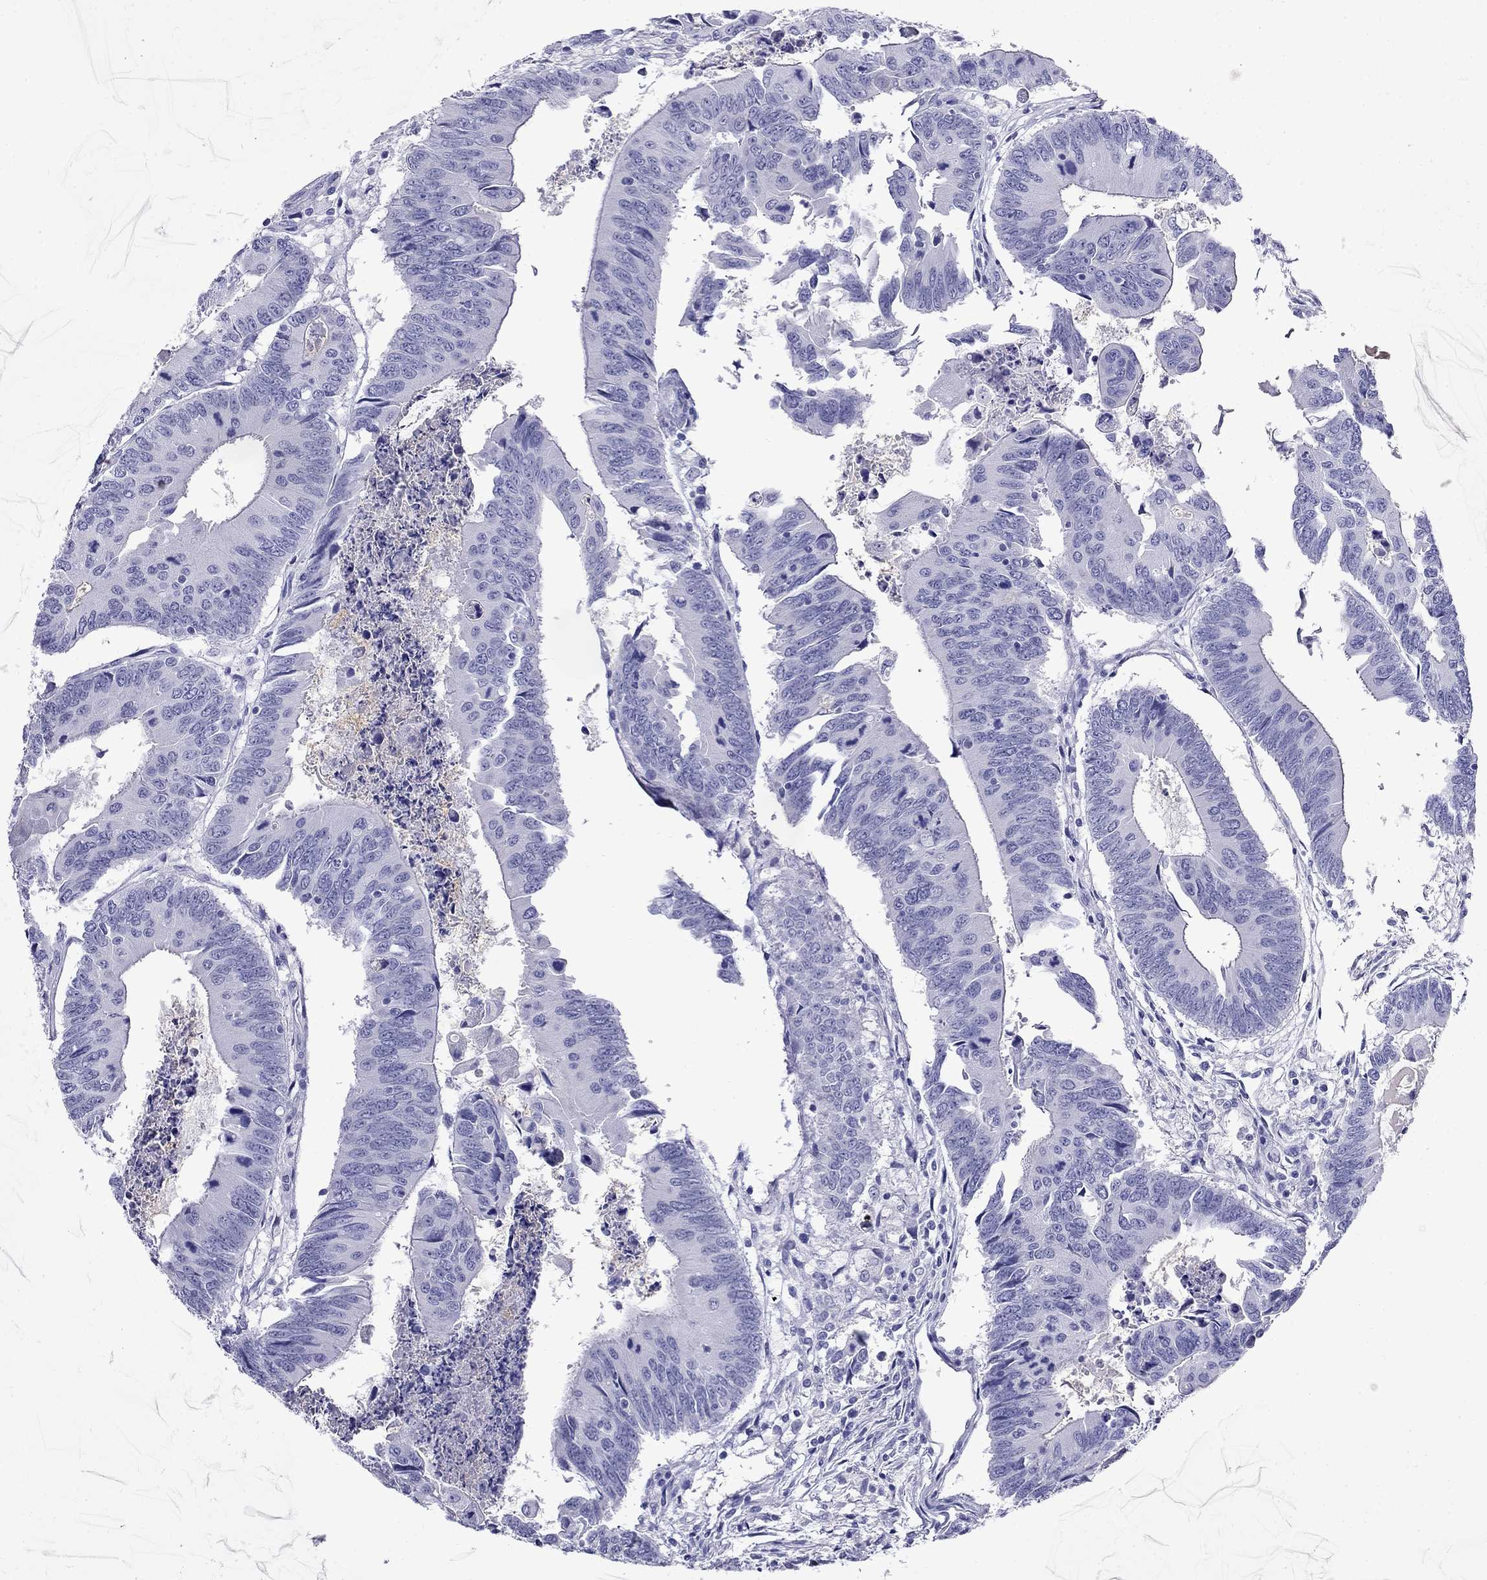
{"staining": {"intensity": "negative", "quantity": "none", "location": "none"}, "tissue": "colorectal cancer", "cell_type": "Tumor cells", "image_type": "cancer", "snomed": [{"axis": "morphology", "description": "Adenocarcinoma, NOS"}, {"axis": "topography", "description": "Rectum"}], "caption": "Image shows no significant protein positivity in tumor cells of colorectal cancer (adenocarcinoma).", "gene": "PPP1R36", "patient": {"sex": "male", "age": 67}}